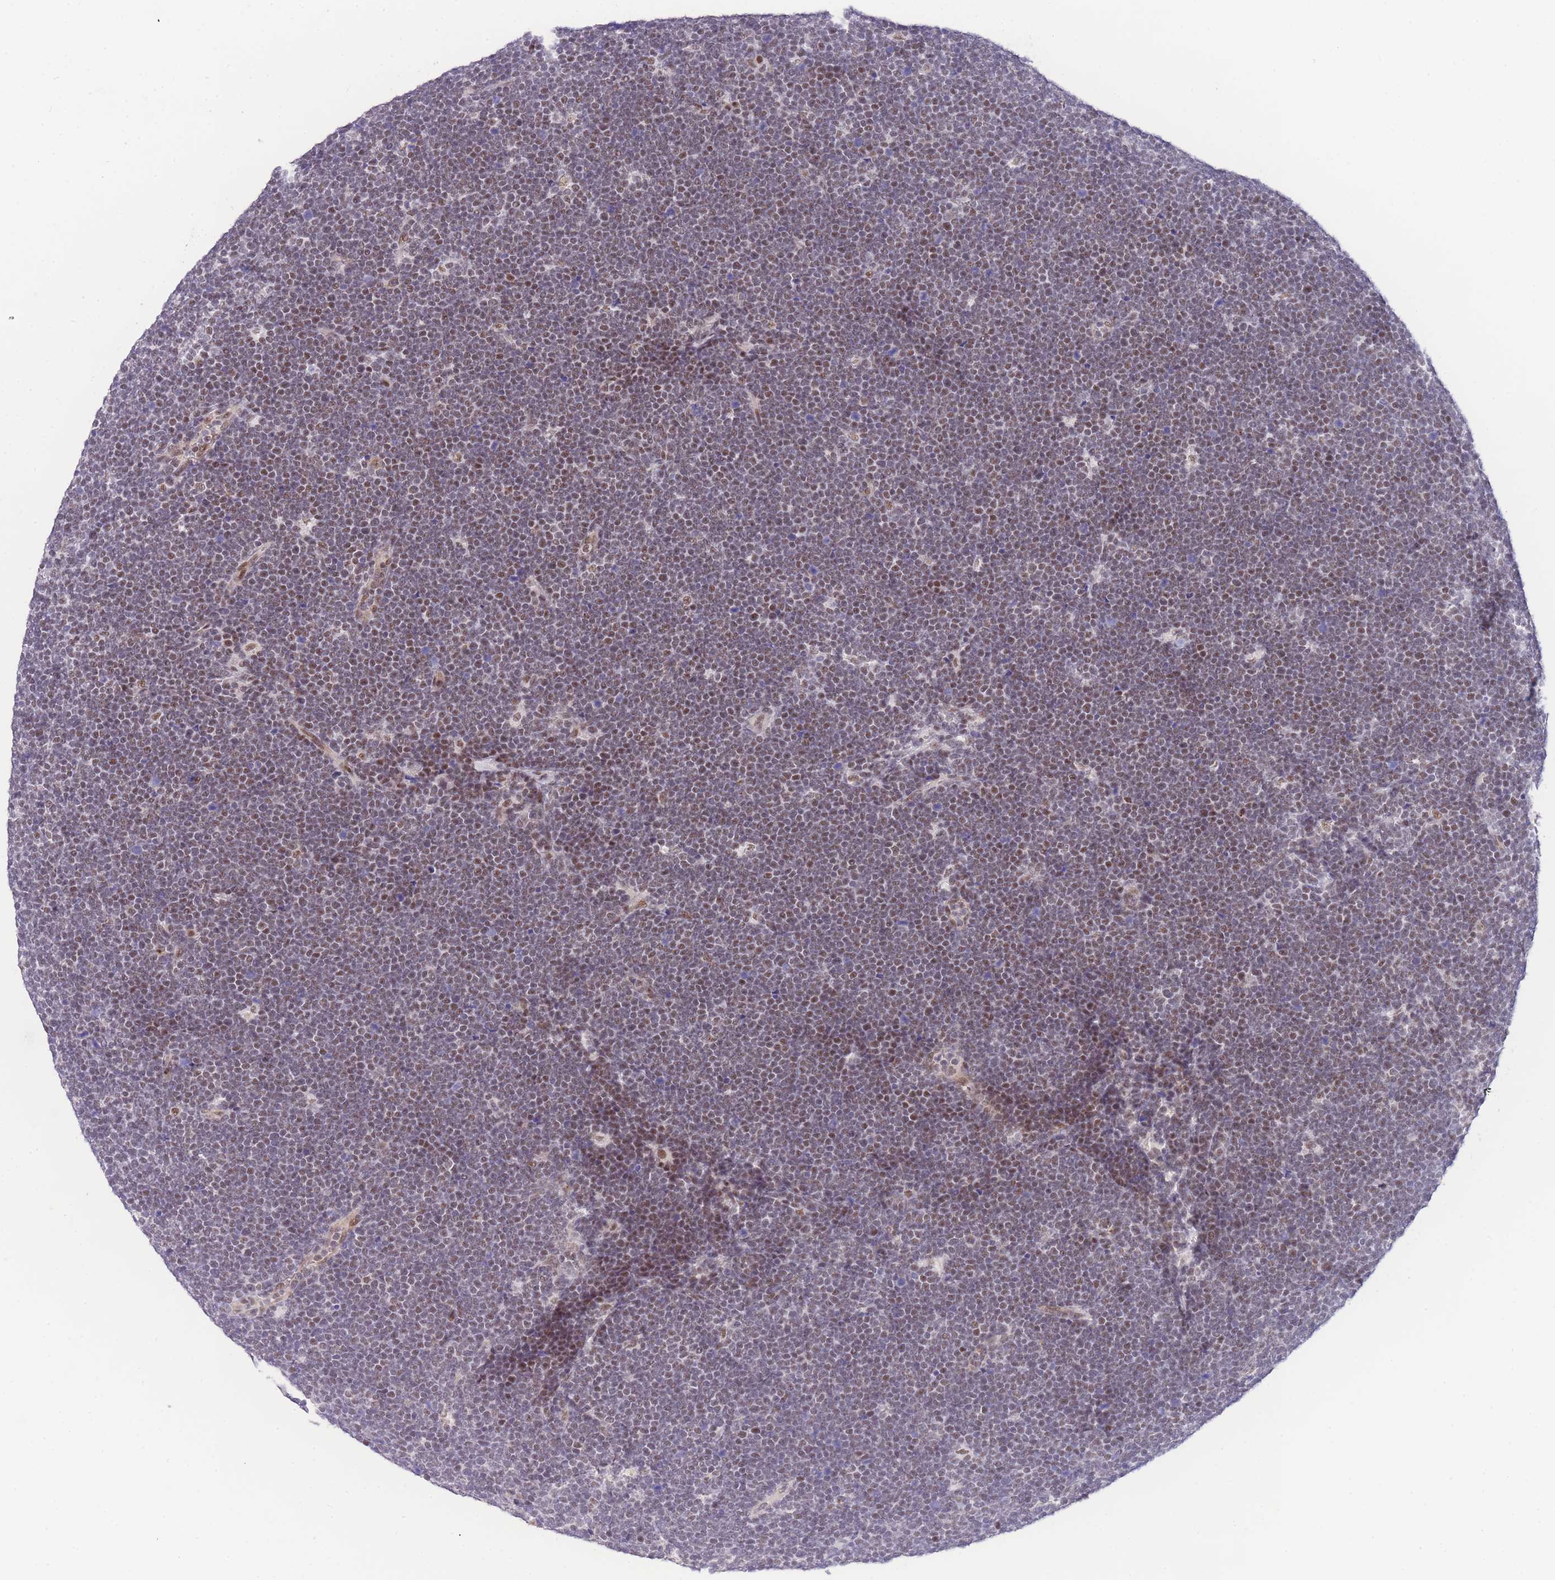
{"staining": {"intensity": "weak", "quantity": "25%-75%", "location": "nuclear"}, "tissue": "lymphoma", "cell_type": "Tumor cells", "image_type": "cancer", "snomed": [{"axis": "morphology", "description": "Malignant lymphoma, non-Hodgkin's type, High grade"}, {"axis": "topography", "description": "Lymph node"}], "caption": "About 25%-75% of tumor cells in lymphoma display weak nuclear protein staining as visualized by brown immunohistochemical staining.", "gene": "SLC35F2", "patient": {"sex": "male", "age": 13}}